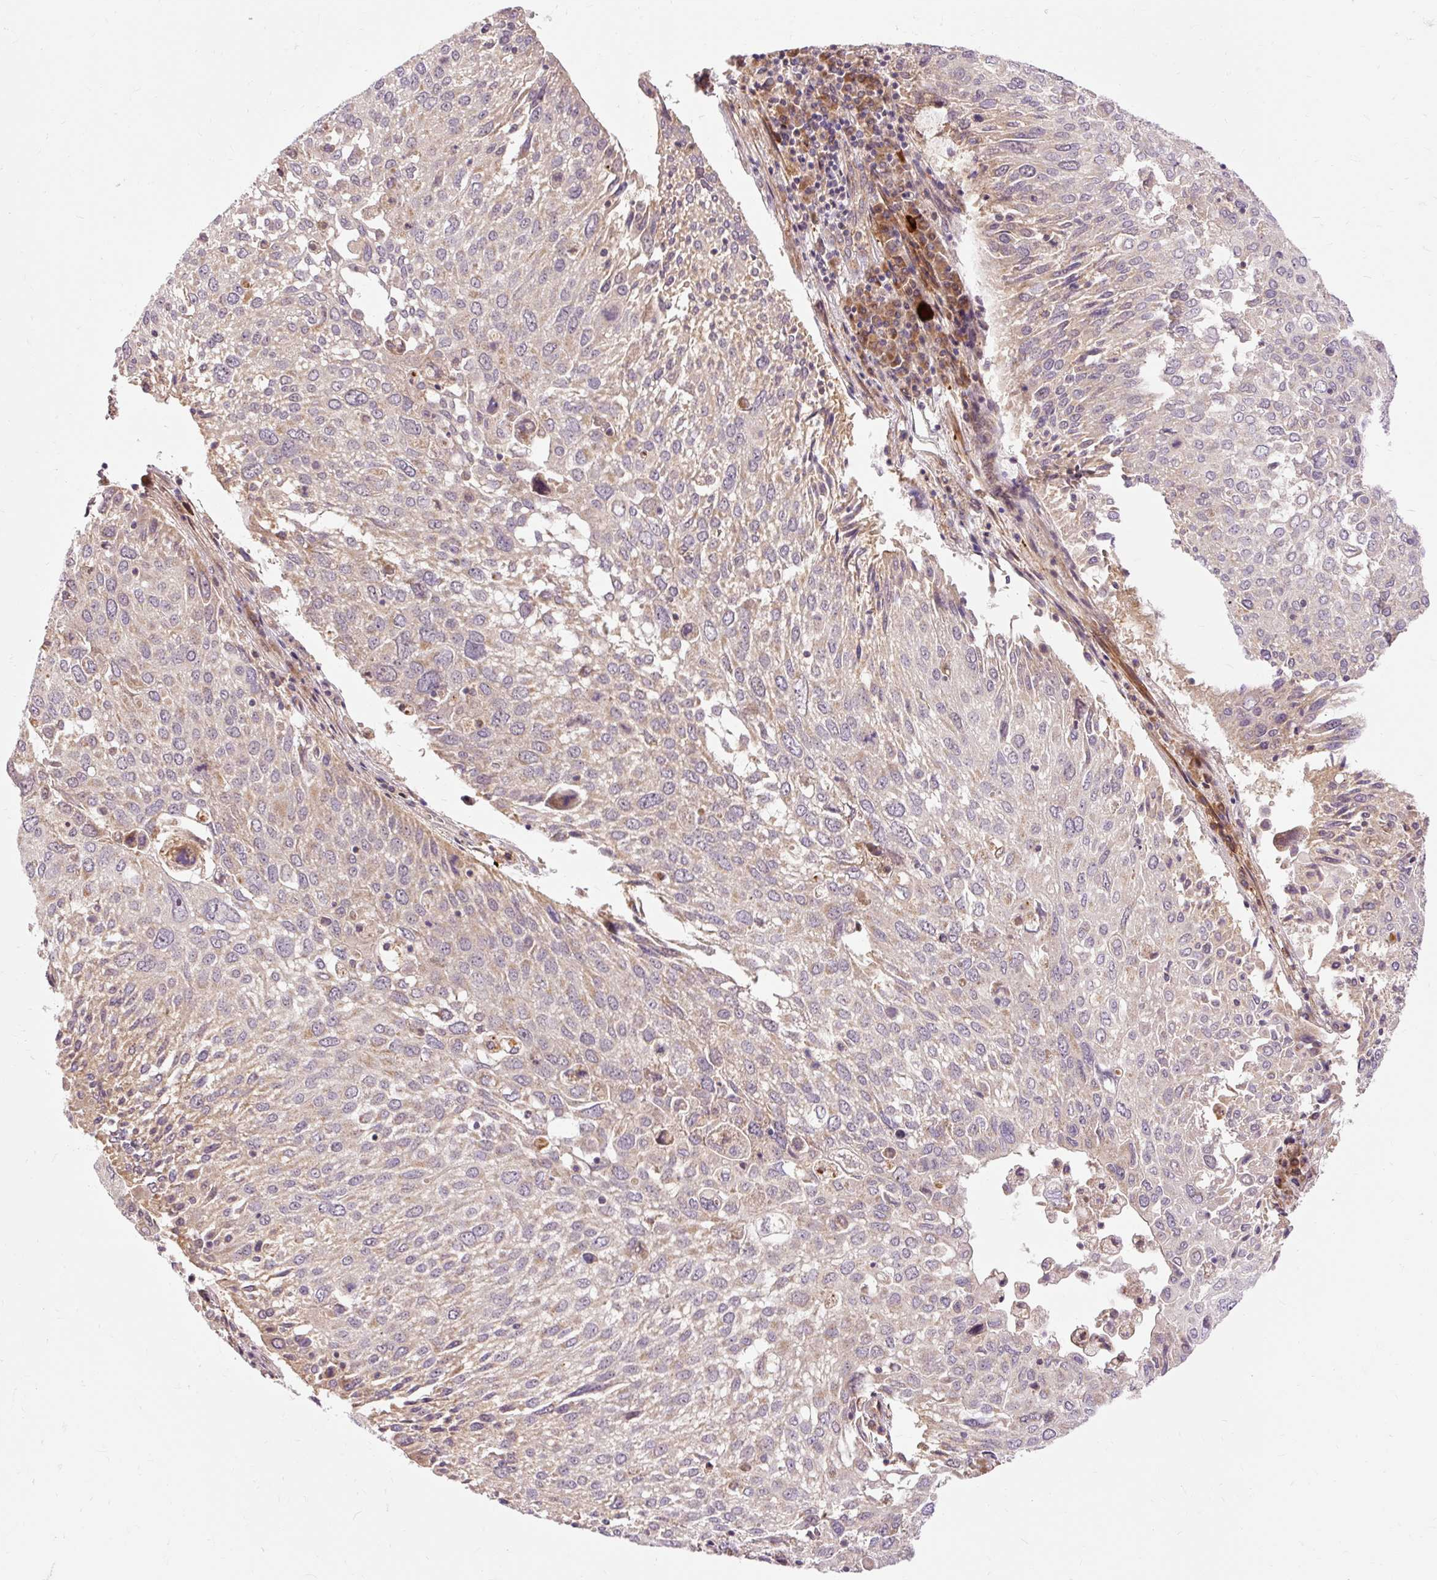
{"staining": {"intensity": "weak", "quantity": "25%-75%", "location": "cytoplasmic/membranous"}, "tissue": "lung cancer", "cell_type": "Tumor cells", "image_type": "cancer", "snomed": [{"axis": "morphology", "description": "Squamous cell carcinoma, NOS"}, {"axis": "topography", "description": "Lung"}], "caption": "High-power microscopy captured an IHC micrograph of lung cancer (squamous cell carcinoma), revealing weak cytoplasmic/membranous expression in about 25%-75% of tumor cells.", "gene": "RIPOR3", "patient": {"sex": "male", "age": 65}}